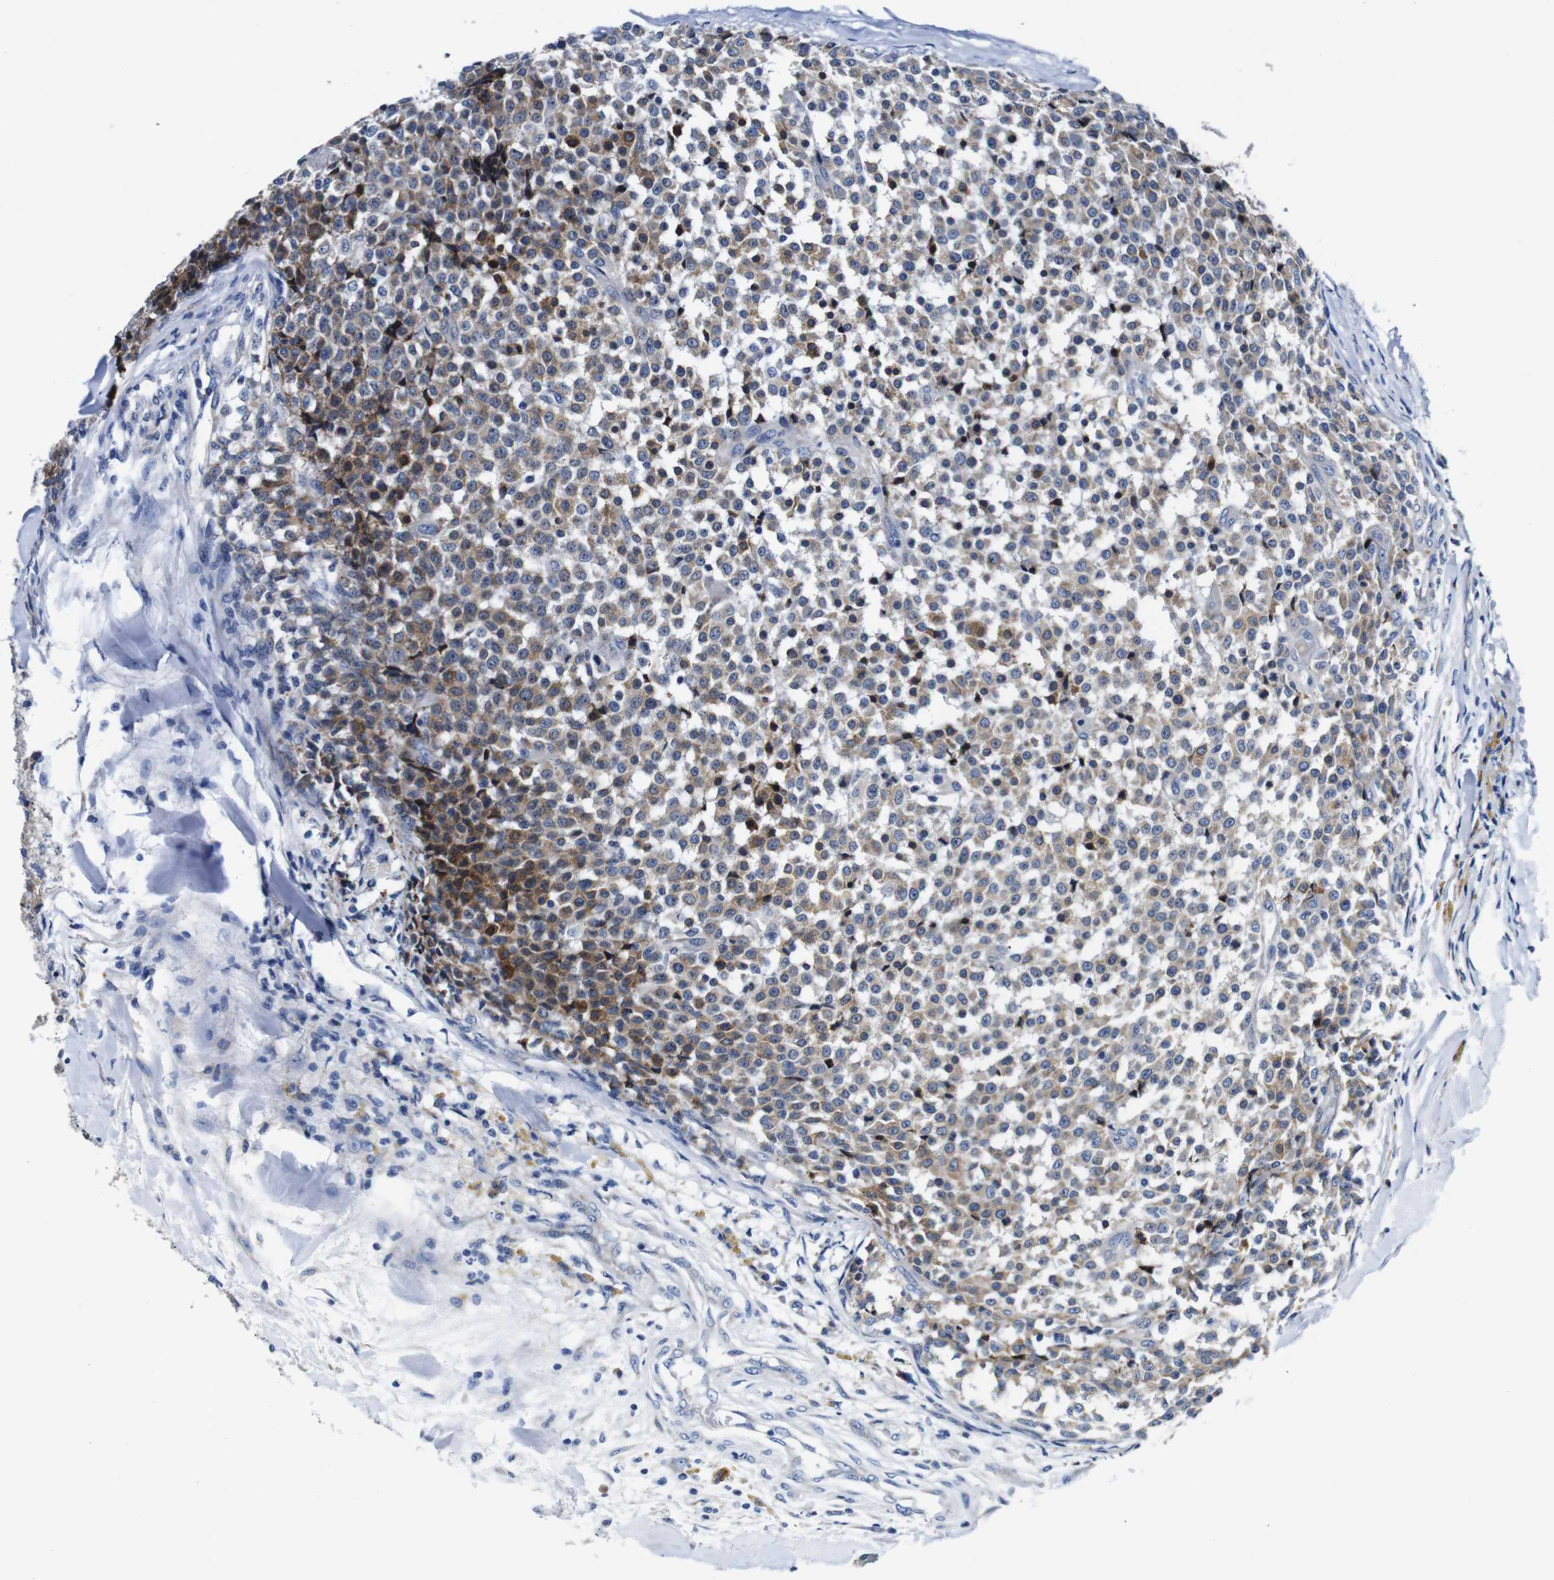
{"staining": {"intensity": "moderate", "quantity": "25%-75%", "location": "cytoplasmic/membranous"}, "tissue": "testis cancer", "cell_type": "Tumor cells", "image_type": "cancer", "snomed": [{"axis": "morphology", "description": "Seminoma, NOS"}, {"axis": "topography", "description": "Testis"}], "caption": "Protein expression analysis of testis cancer (seminoma) displays moderate cytoplasmic/membranous positivity in approximately 25%-75% of tumor cells.", "gene": "SNX19", "patient": {"sex": "male", "age": 59}}